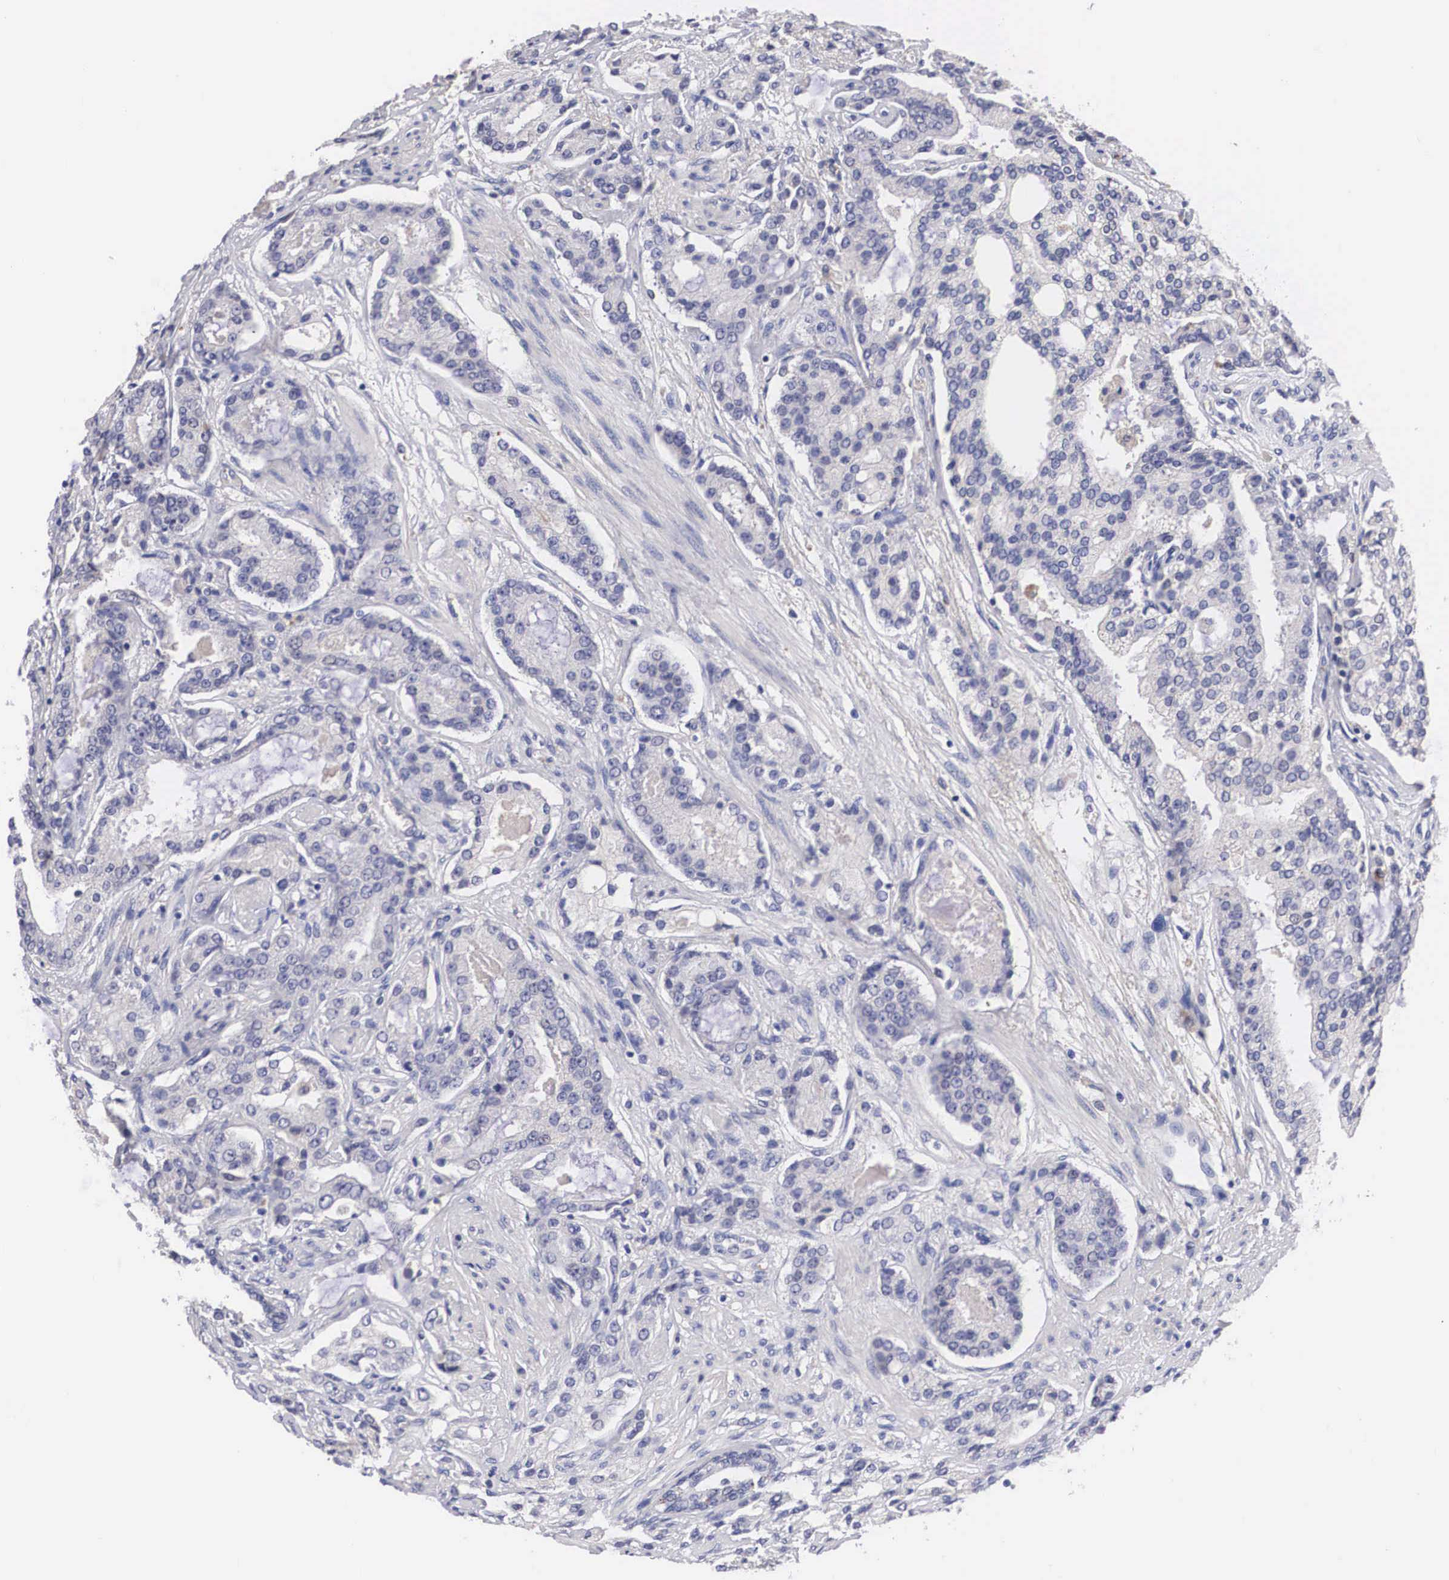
{"staining": {"intensity": "negative", "quantity": "none", "location": "none"}, "tissue": "prostate cancer", "cell_type": "Tumor cells", "image_type": "cancer", "snomed": [{"axis": "morphology", "description": "Adenocarcinoma, Medium grade"}, {"axis": "topography", "description": "Prostate"}], "caption": "Tumor cells are negative for protein expression in human prostate cancer.", "gene": "ABHD4", "patient": {"sex": "male", "age": 72}}